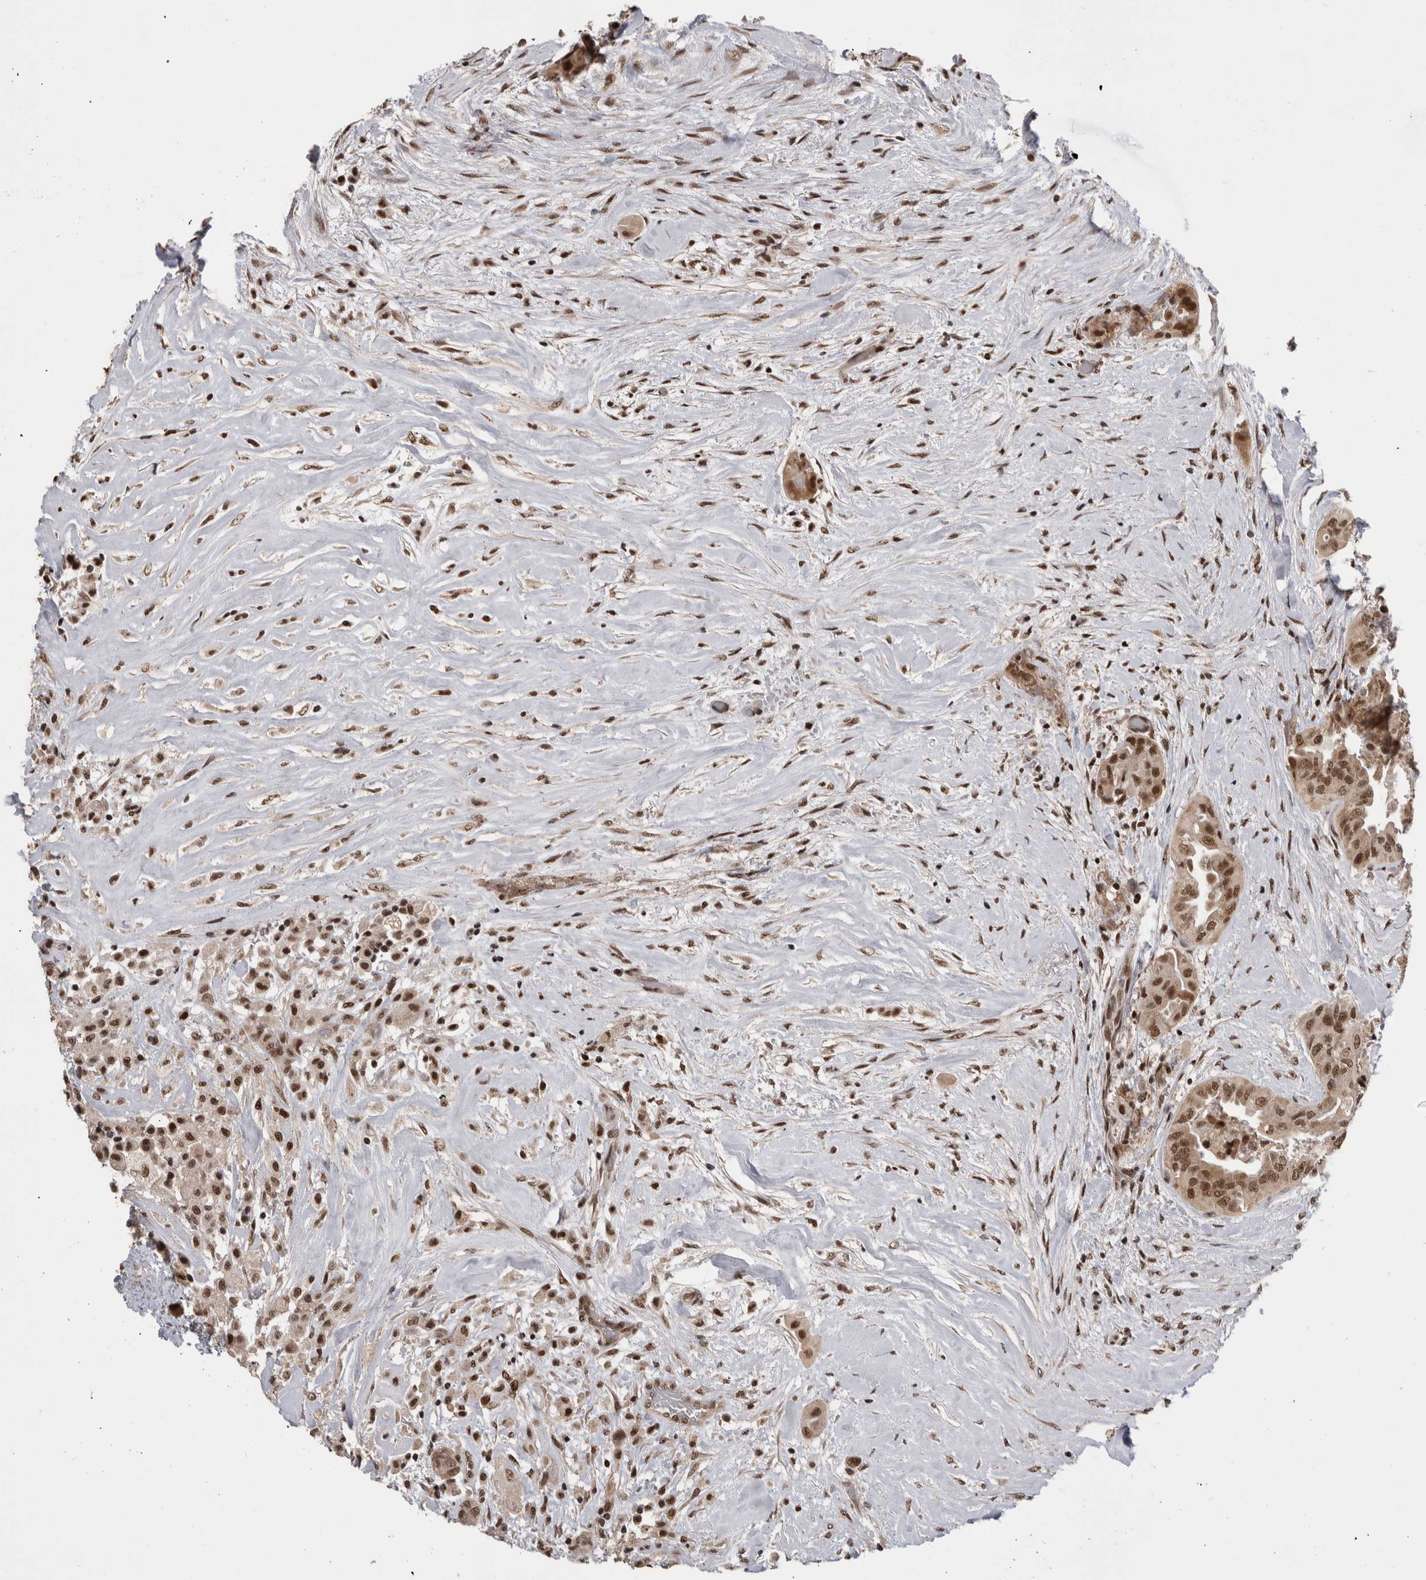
{"staining": {"intensity": "moderate", "quantity": ">75%", "location": "nuclear"}, "tissue": "thyroid cancer", "cell_type": "Tumor cells", "image_type": "cancer", "snomed": [{"axis": "morphology", "description": "Papillary adenocarcinoma, NOS"}, {"axis": "topography", "description": "Thyroid gland"}], "caption": "IHC of human thyroid cancer (papillary adenocarcinoma) demonstrates medium levels of moderate nuclear expression in about >75% of tumor cells. Immunohistochemistry (ihc) stains the protein of interest in brown and the nuclei are stained blue.", "gene": "CPSF2", "patient": {"sex": "female", "age": 59}}